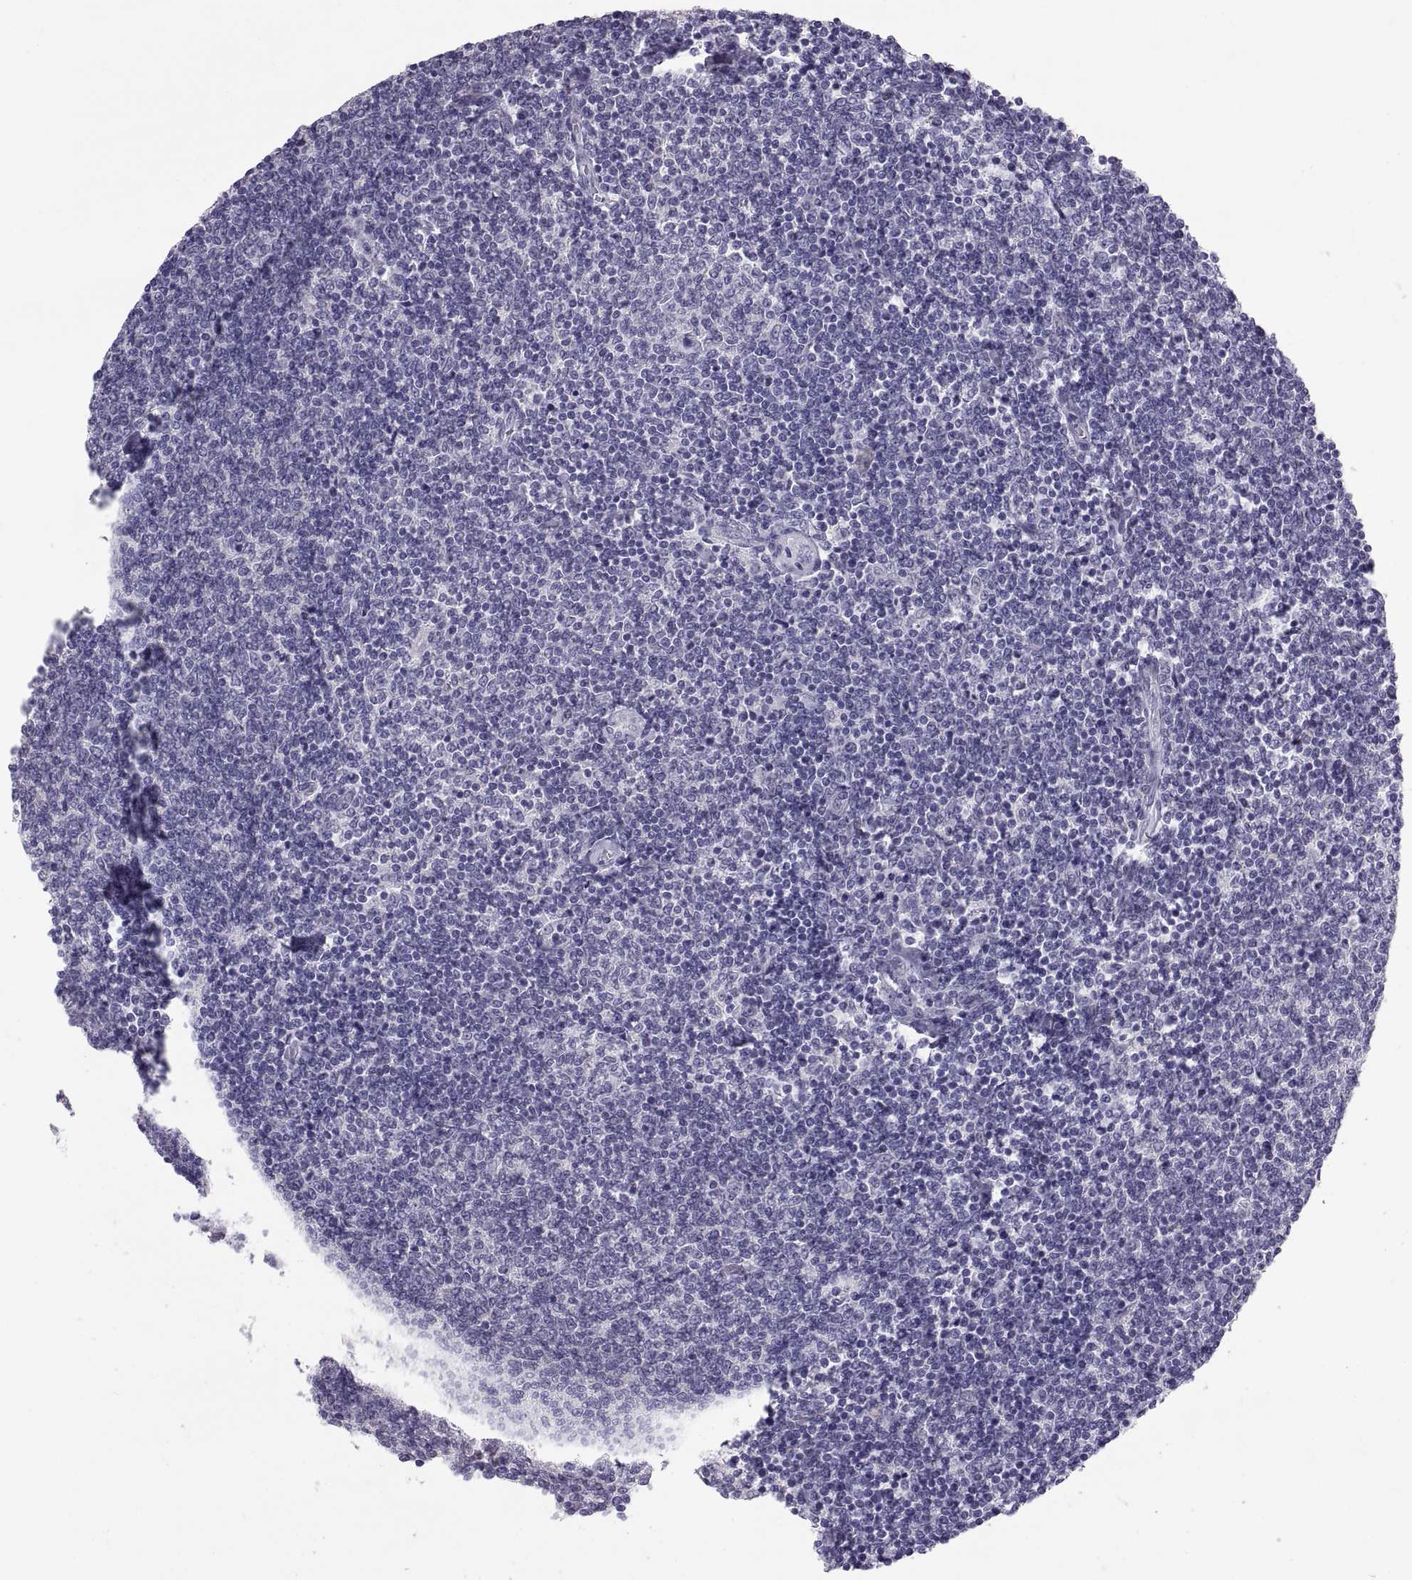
{"staining": {"intensity": "negative", "quantity": "none", "location": "none"}, "tissue": "lymphoma", "cell_type": "Tumor cells", "image_type": "cancer", "snomed": [{"axis": "morphology", "description": "Malignant lymphoma, non-Hodgkin's type, Low grade"}, {"axis": "topography", "description": "Lymph node"}], "caption": "Lymphoma stained for a protein using immunohistochemistry (IHC) exhibits no staining tumor cells.", "gene": "PTN", "patient": {"sex": "male", "age": 52}}